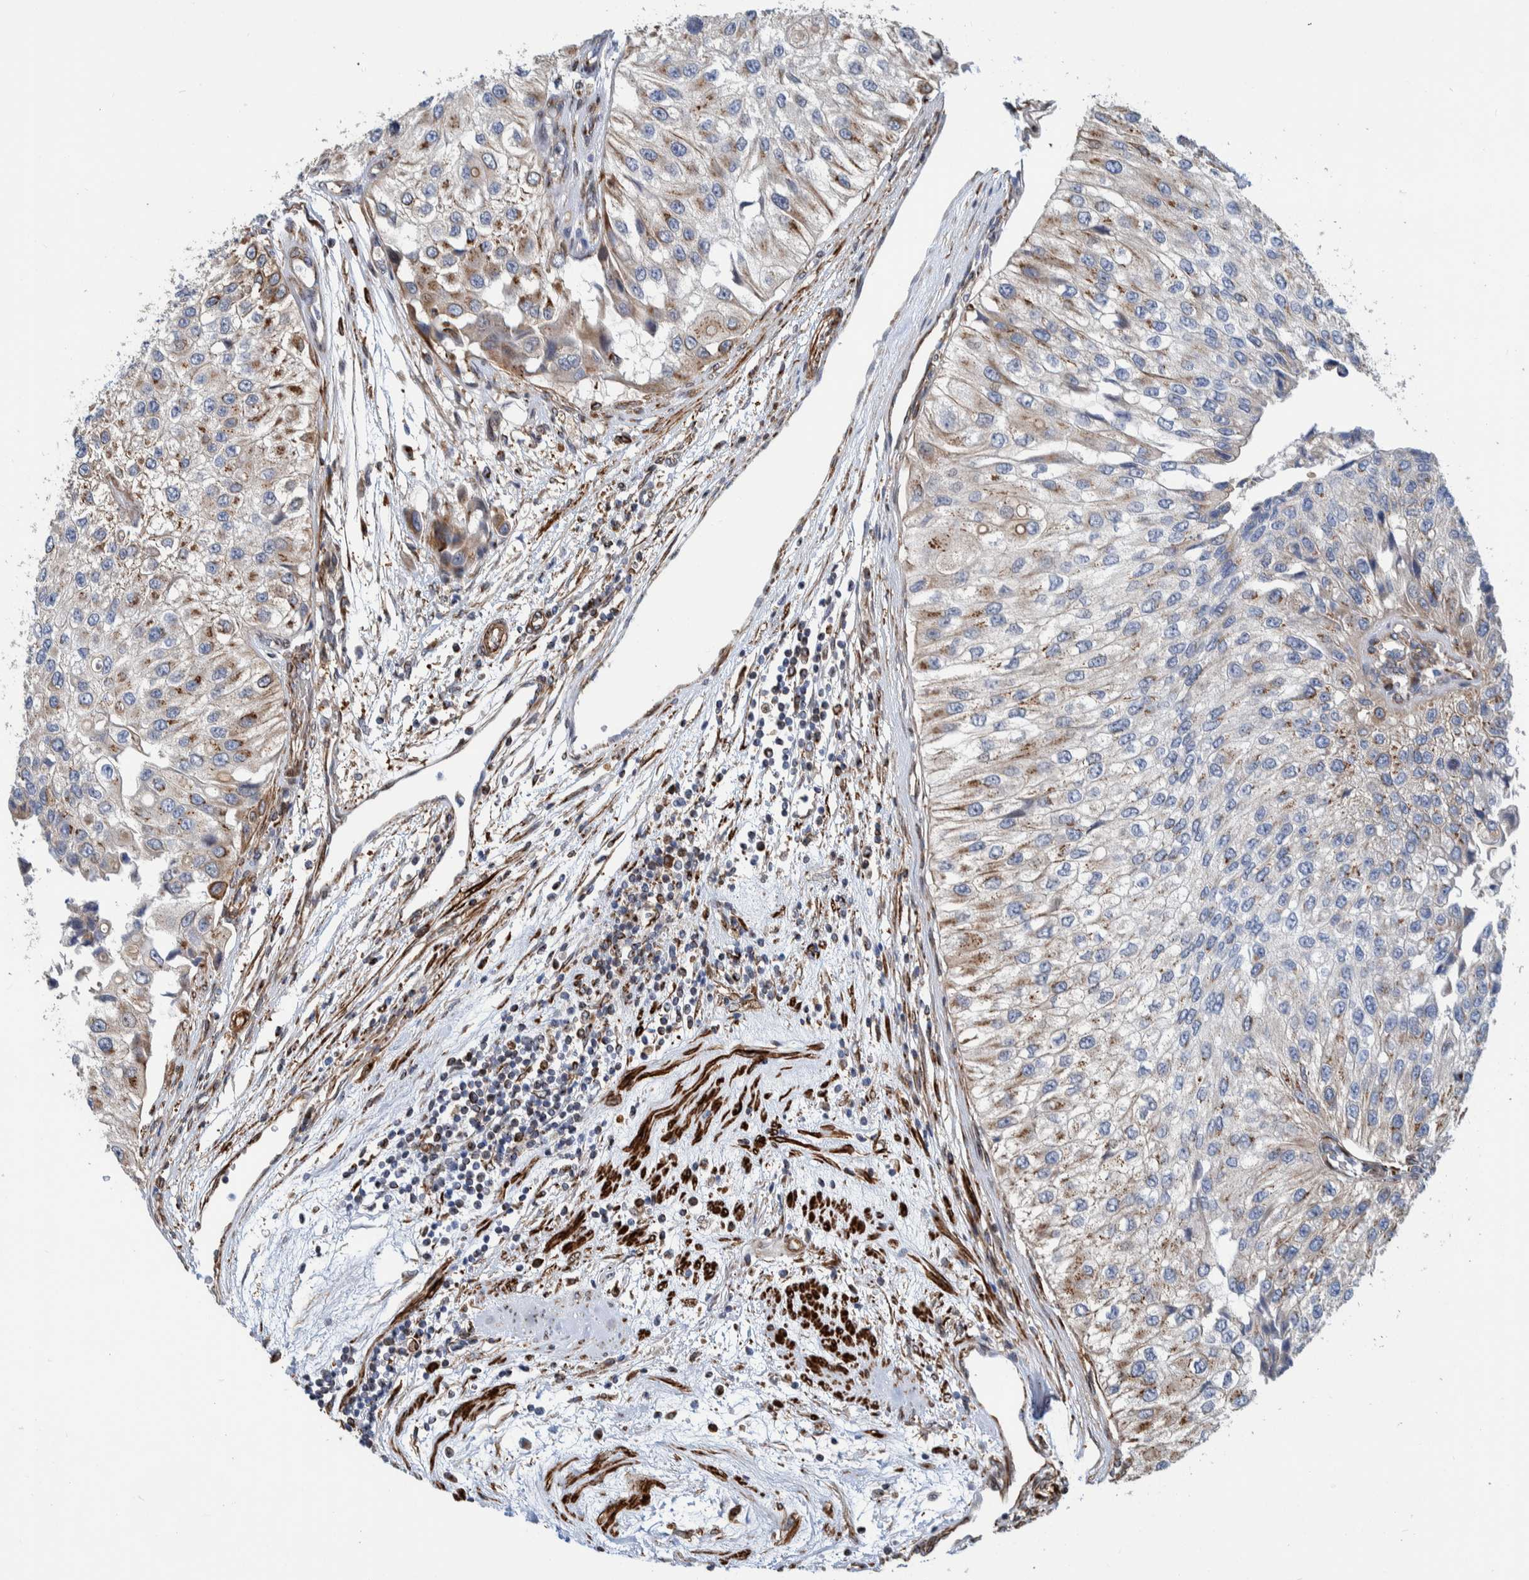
{"staining": {"intensity": "moderate", "quantity": "<25%", "location": "cytoplasmic/membranous"}, "tissue": "urothelial cancer", "cell_type": "Tumor cells", "image_type": "cancer", "snomed": [{"axis": "morphology", "description": "Urothelial carcinoma, High grade"}, {"axis": "topography", "description": "Kidney"}, {"axis": "topography", "description": "Urinary bladder"}], "caption": "Human high-grade urothelial carcinoma stained for a protein (brown) demonstrates moderate cytoplasmic/membranous positive expression in approximately <25% of tumor cells.", "gene": "CCDC57", "patient": {"sex": "male", "age": 77}}